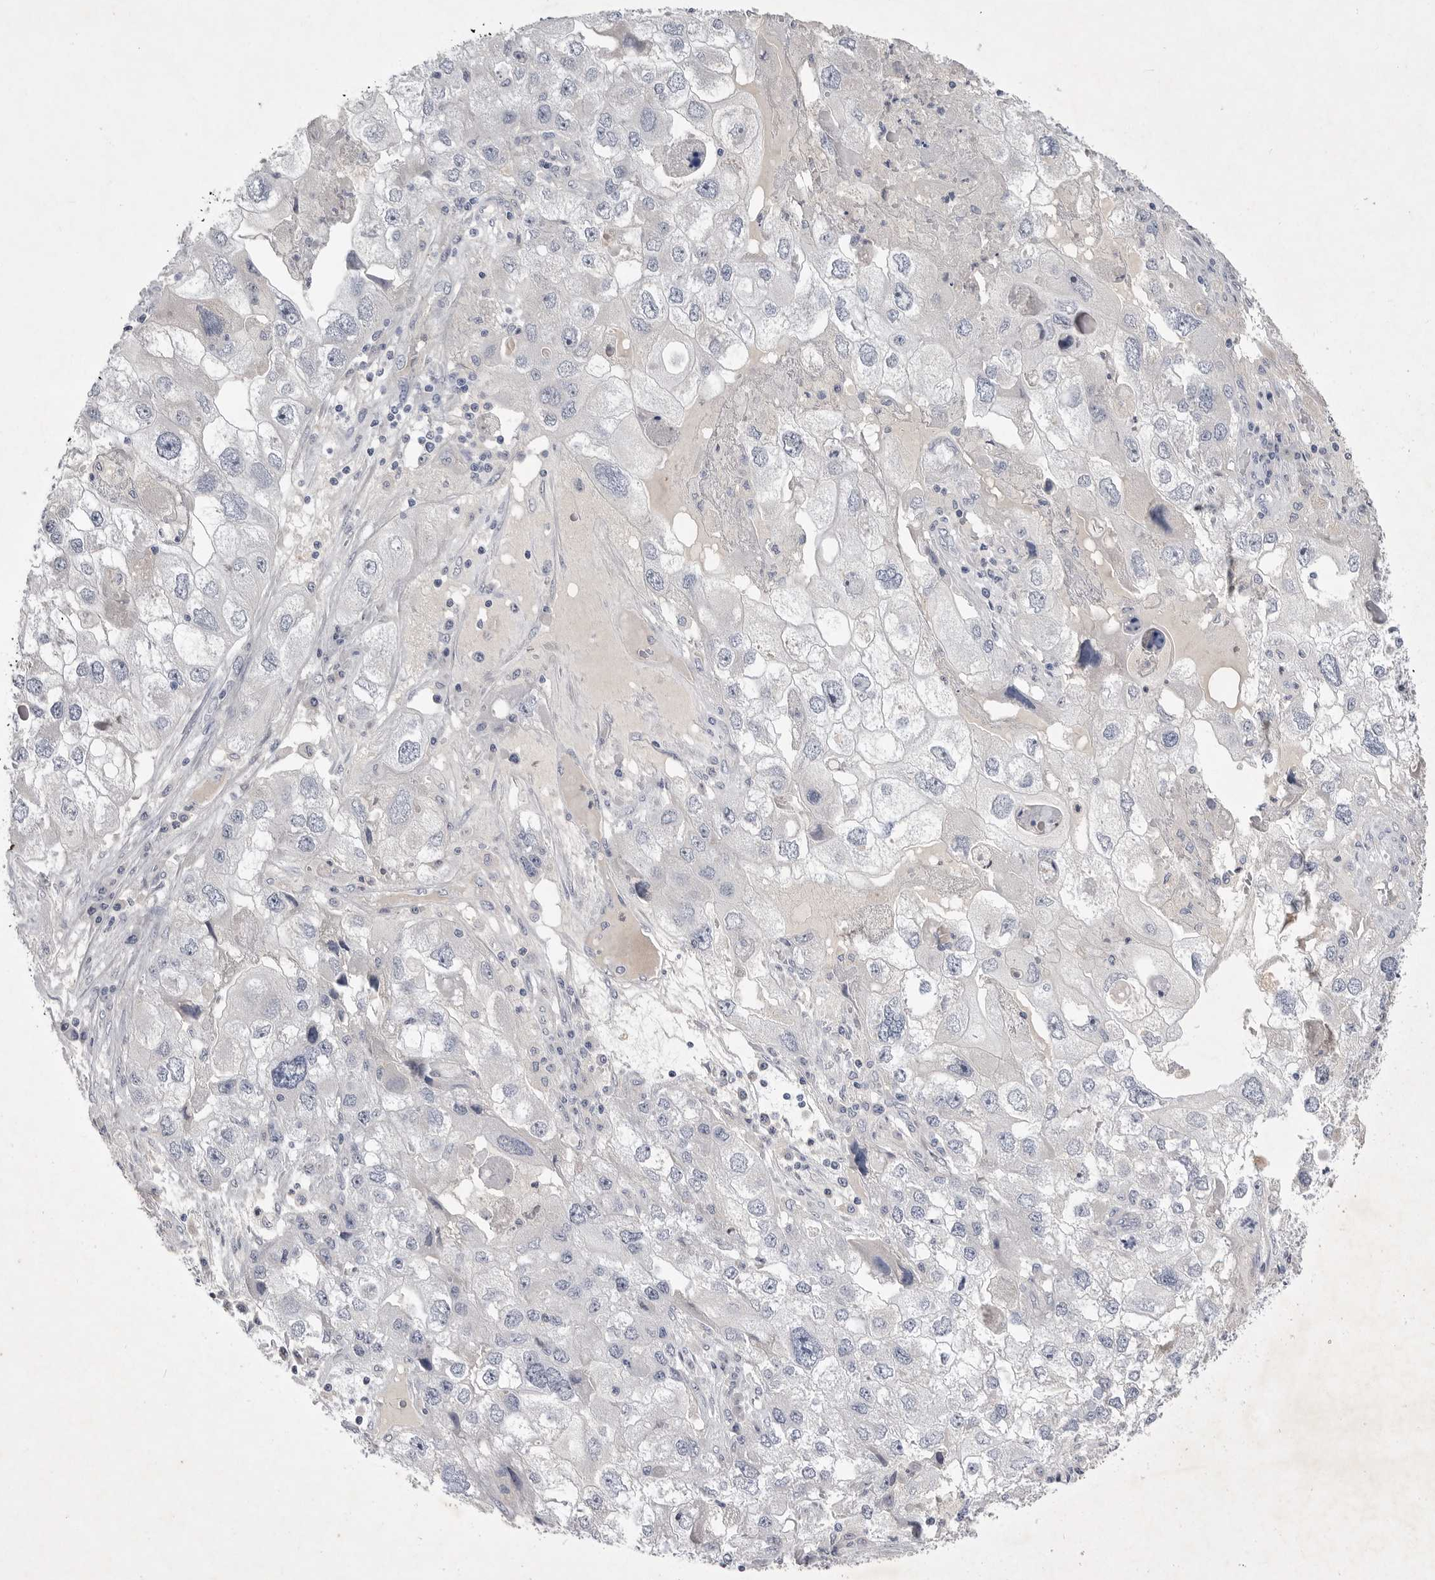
{"staining": {"intensity": "negative", "quantity": "none", "location": "none"}, "tissue": "endometrial cancer", "cell_type": "Tumor cells", "image_type": "cancer", "snomed": [{"axis": "morphology", "description": "Adenocarcinoma, NOS"}, {"axis": "topography", "description": "Endometrium"}], "caption": "Immunohistochemistry (IHC) of human endometrial cancer (adenocarcinoma) displays no expression in tumor cells.", "gene": "ITGAD", "patient": {"sex": "female", "age": 49}}